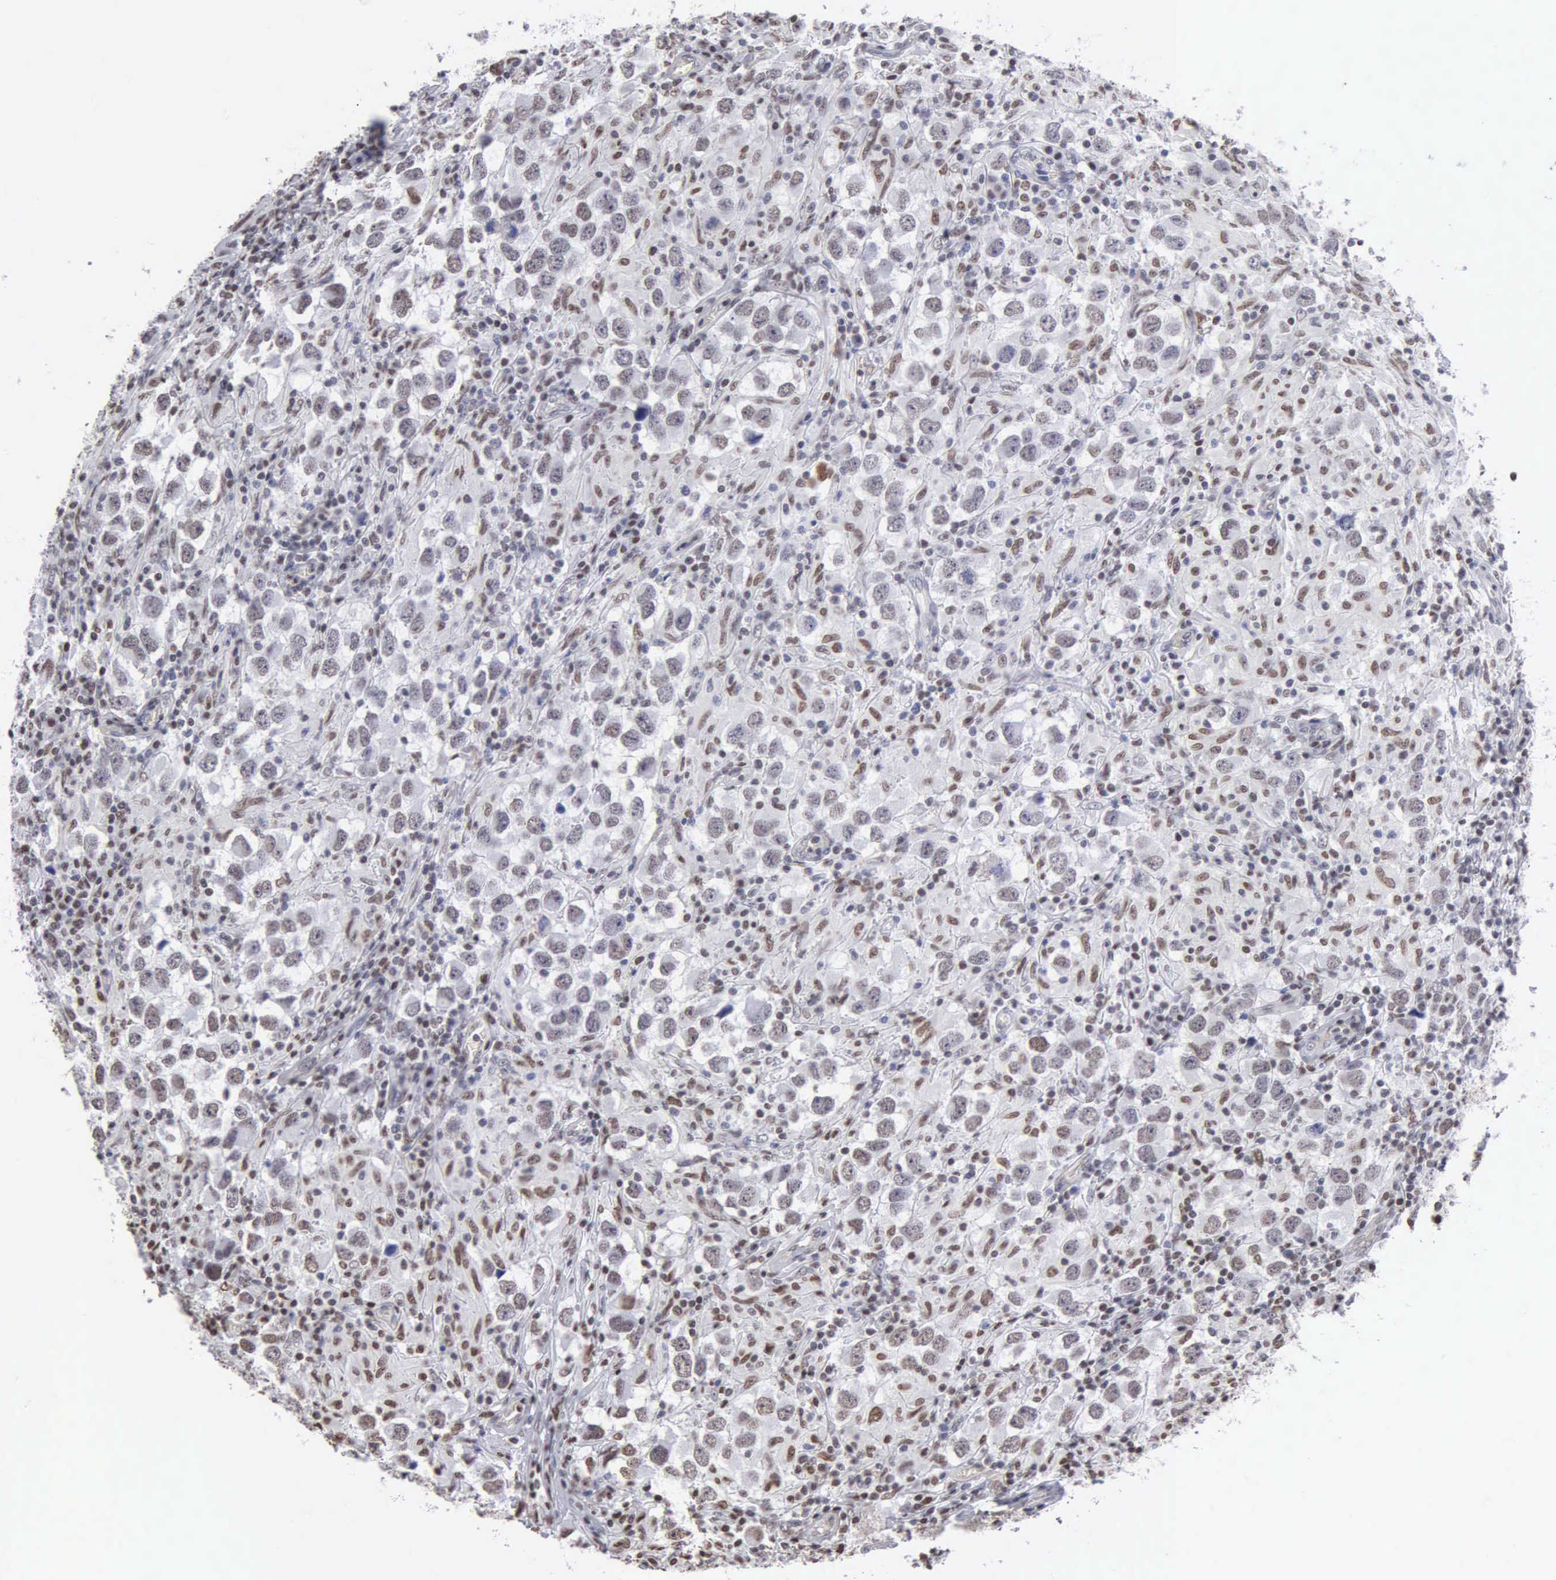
{"staining": {"intensity": "weak", "quantity": "25%-75%", "location": "nuclear"}, "tissue": "testis cancer", "cell_type": "Tumor cells", "image_type": "cancer", "snomed": [{"axis": "morphology", "description": "Carcinoma, Embryonal, NOS"}, {"axis": "topography", "description": "Testis"}], "caption": "There is low levels of weak nuclear expression in tumor cells of testis cancer, as demonstrated by immunohistochemical staining (brown color).", "gene": "CCNG1", "patient": {"sex": "male", "age": 21}}